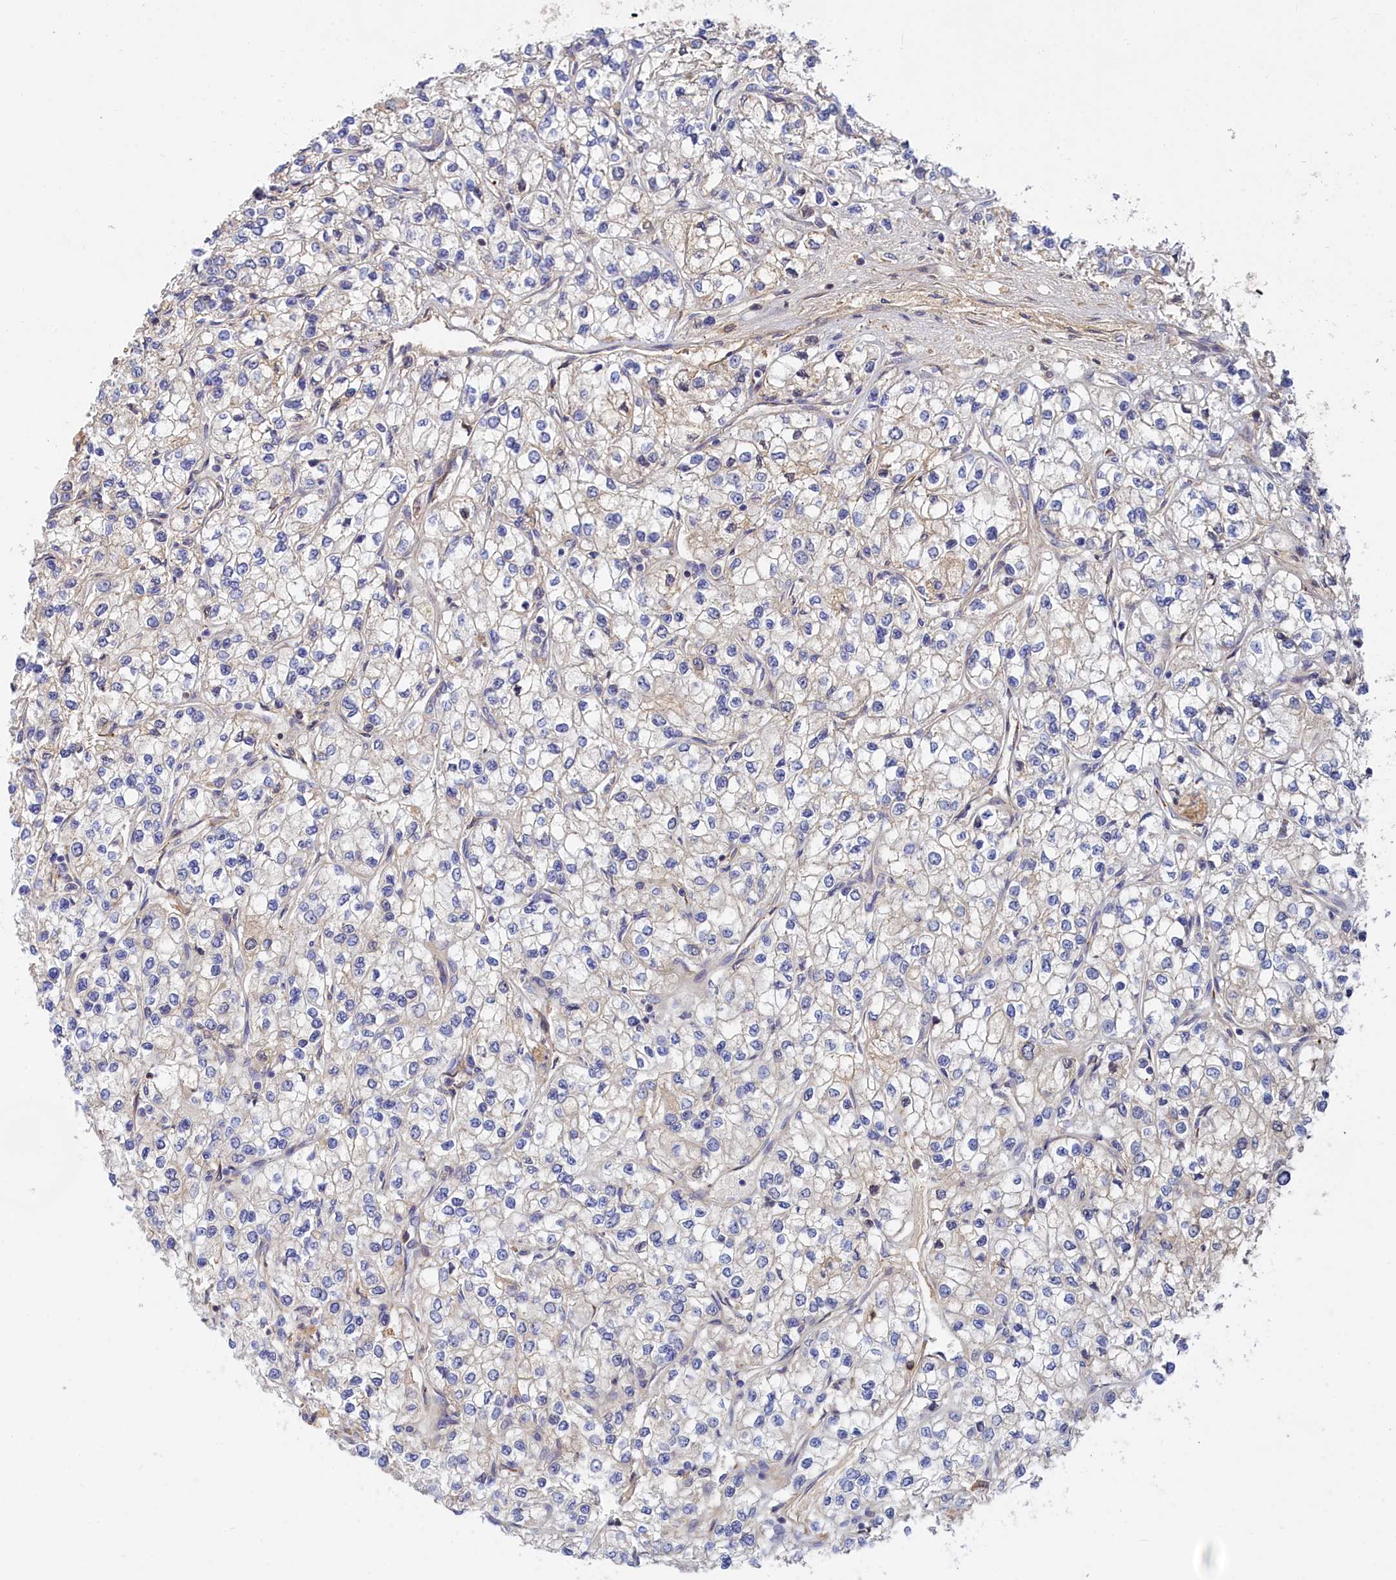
{"staining": {"intensity": "weak", "quantity": "<25%", "location": "cytoplasmic/membranous"}, "tissue": "renal cancer", "cell_type": "Tumor cells", "image_type": "cancer", "snomed": [{"axis": "morphology", "description": "Adenocarcinoma, NOS"}, {"axis": "topography", "description": "Kidney"}], "caption": "The image exhibits no significant positivity in tumor cells of renal cancer (adenocarcinoma).", "gene": "SPATA5L1", "patient": {"sex": "male", "age": 80}}